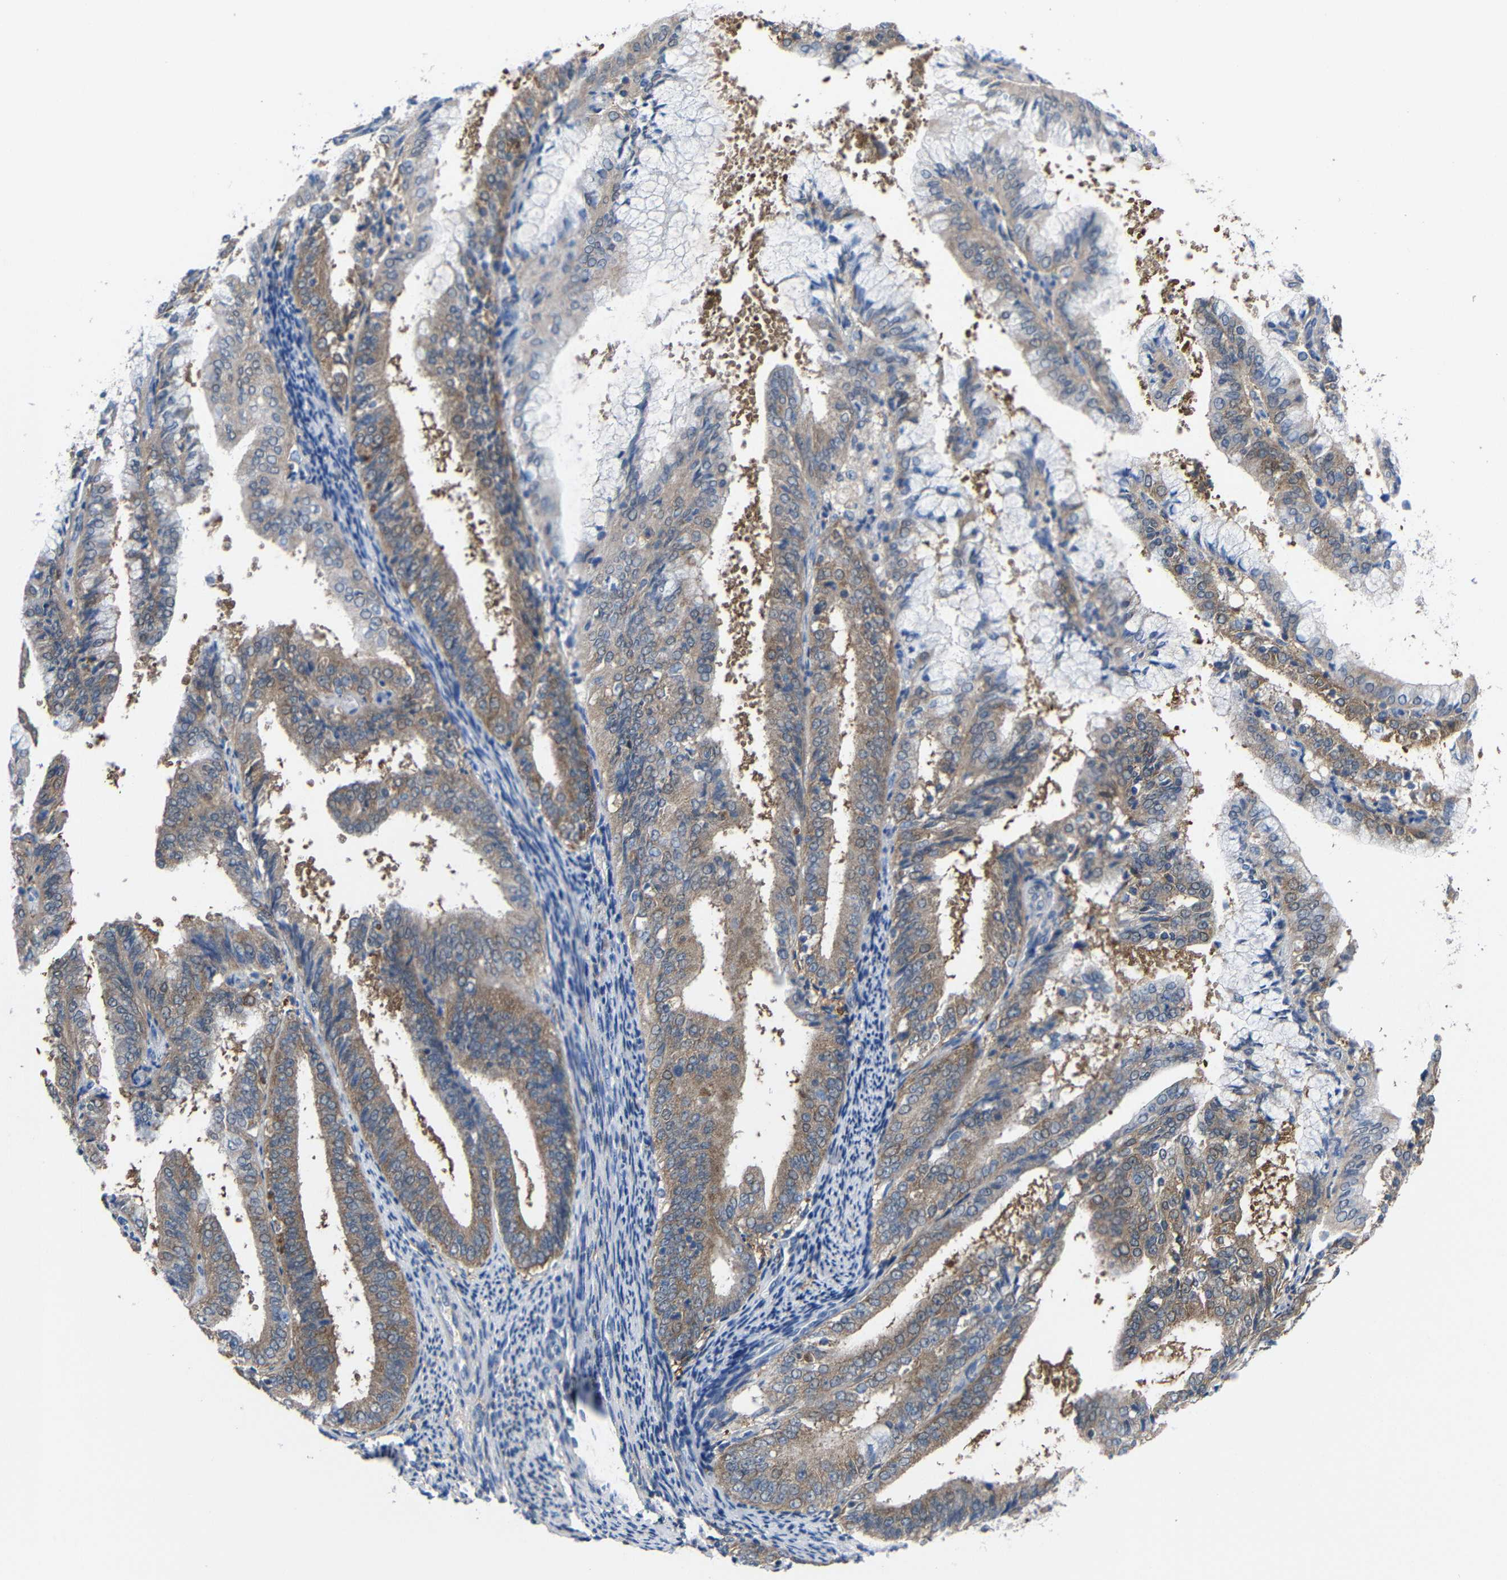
{"staining": {"intensity": "moderate", "quantity": ">75%", "location": "cytoplasmic/membranous"}, "tissue": "endometrial cancer", "cell_type": "Tumor cells", "image_type": "cancer", "snomed": [{"axis": "morphology", "description": "Adenocarcinoma, NOS"}, {"axis": "topography", "description": "Endometrium"}], "caption": "DAB (3,3'-diaminobenzidine) immunohistochemical staining of human endometrial adenocarcinoma shows moderate cytoplasmic/membranous protein expression in about >75% of tumor cells.", "gene": "PEBP1", "patient": {"sex": "female", "age": 63}}